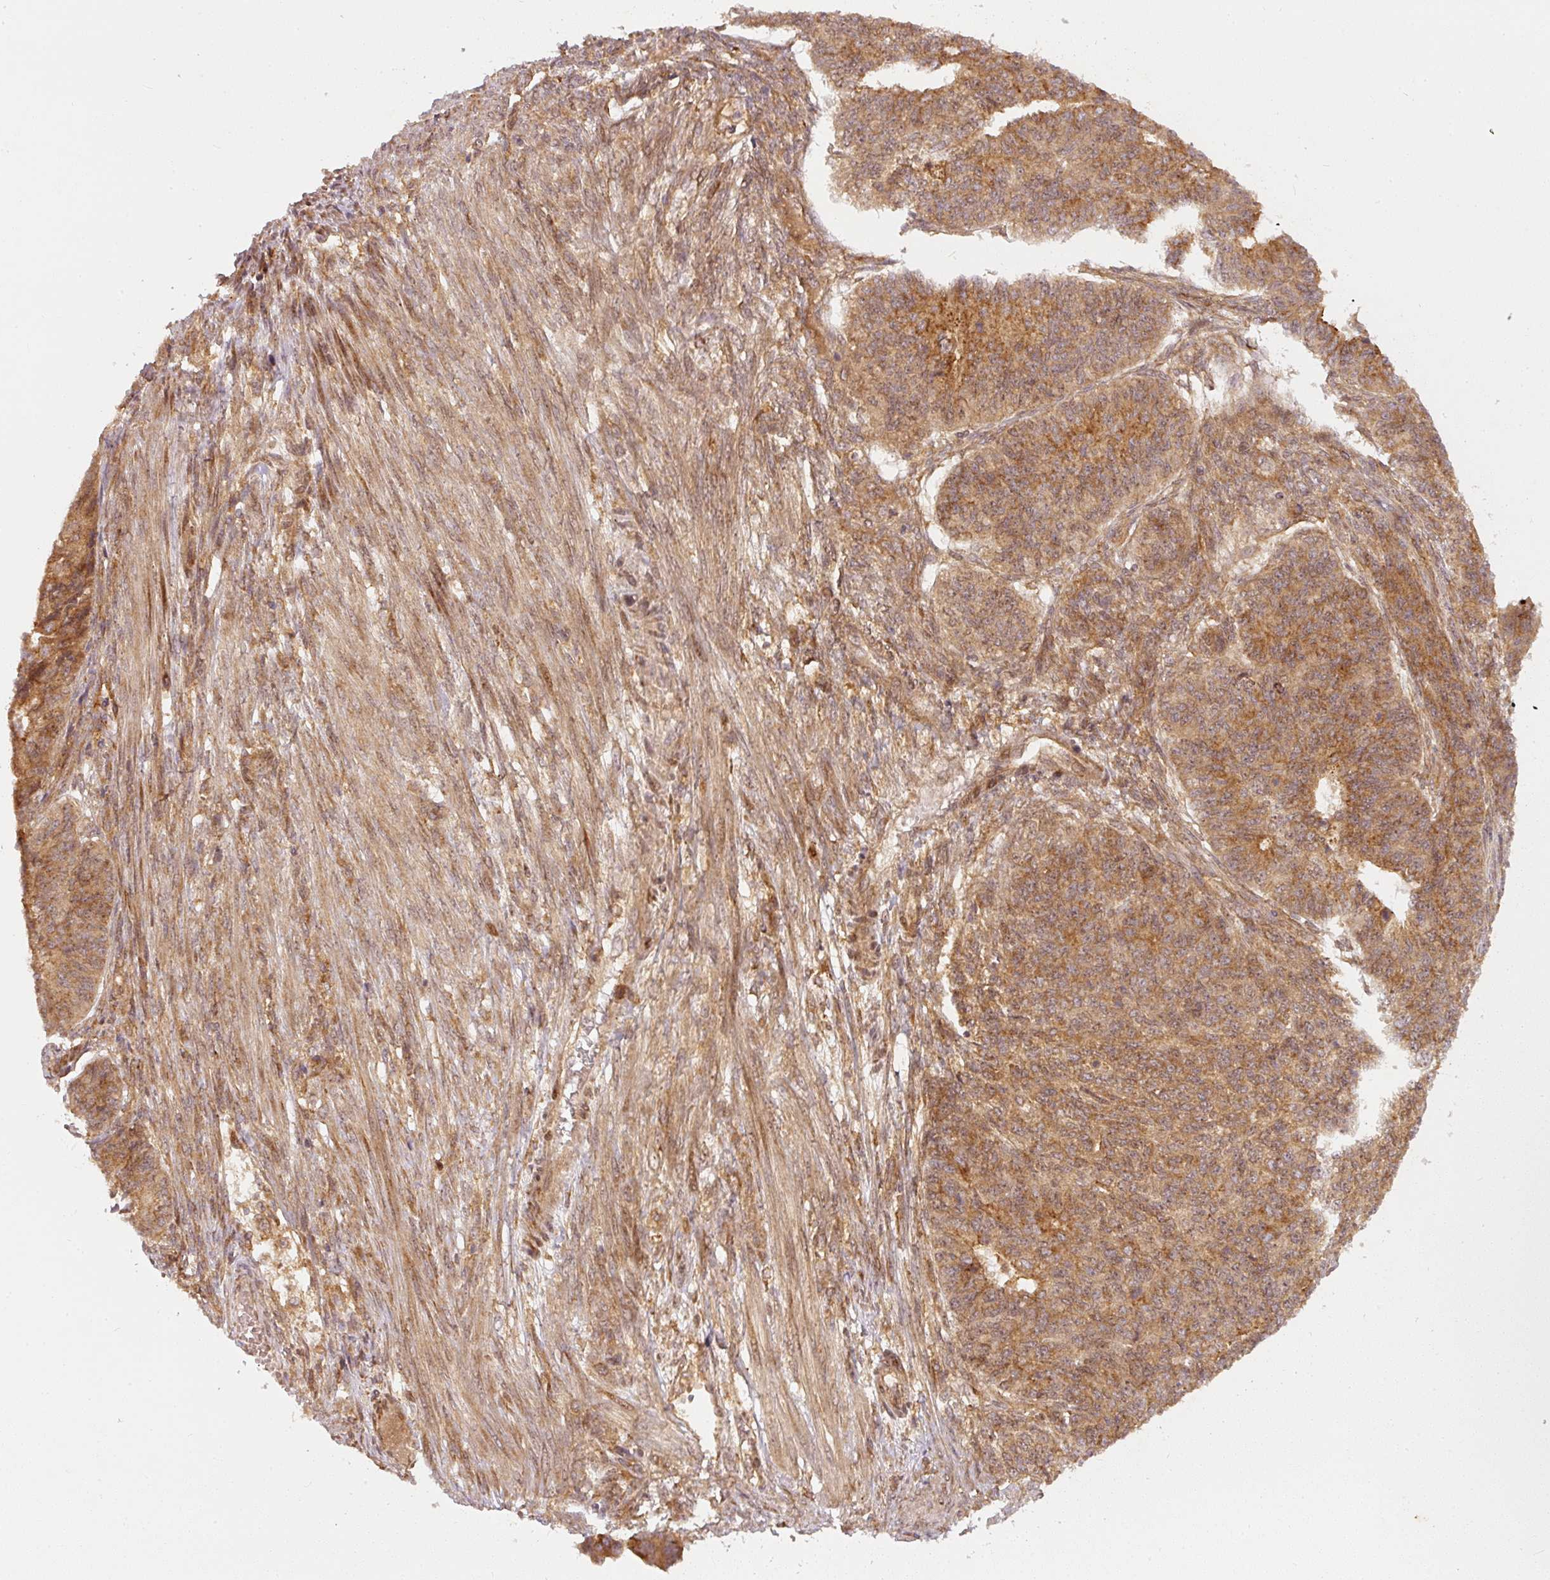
{"staining": {"intensity": "moderate", "quantity": ">75%", "location": "cytoplasmic/membranous"}, "tissue": "endometrial cancer", "cell_type": "Tumor cells", "image_type": "cancer", "snomed": [{"axis": "morphology", "description": "Adenocarcinoma, NOS"}, {"axis": "topography", "description": "Endometrium"}], "caption": "Human endometrial cancer stained with a protein marker displays moderate staining in tumor cells.", "gene": "ZNF580", "patient": {"sex": "female", "age": 32}}